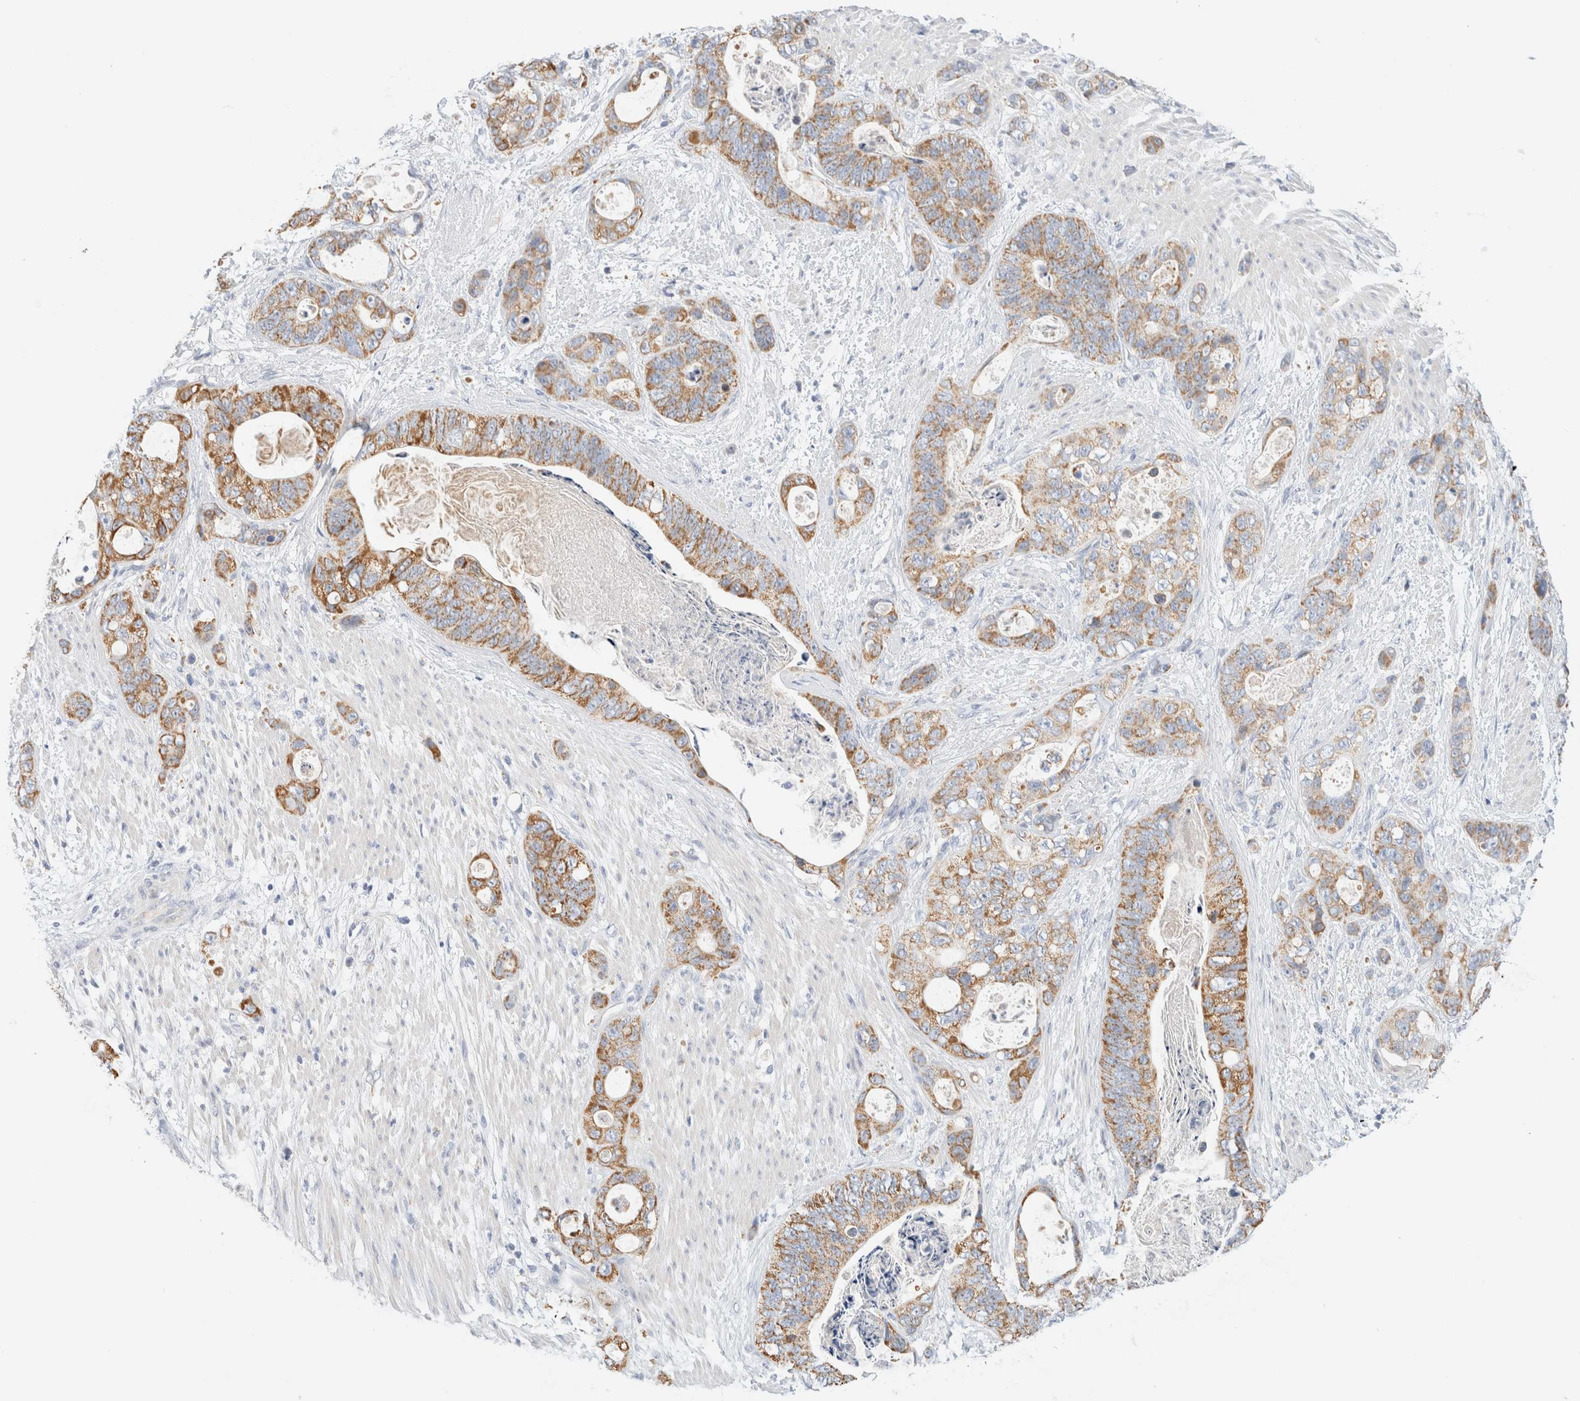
{"staining": {"intensity": "moderate", "quantity": ">75%", "location": "cytoplasmic/membranous"}, "tissue": "stomach cancer", "cell_type": "Tumor cells", "image_type": "cancer", "snomed": [{"axis": "morphology", "description": "Normal tissue, NOS"}, {"axis": "morphology", "description": "Adenocarcinoma, NOS"}, {"axis": "topography", "description": "Stomach"}], "caption": "High-magnification brightfield microscopy of stomach cancer stained with DAB (3,3'-diaminobenzidine) (brown) and counterstained with hematoxylin (blue). tumor cells exhibit moderate cytoplasmic/membranous expression is appreciated in approximately>75% of cells.", "gene": "HDHD3", "patient": {"sex": "female", "age": 89}}